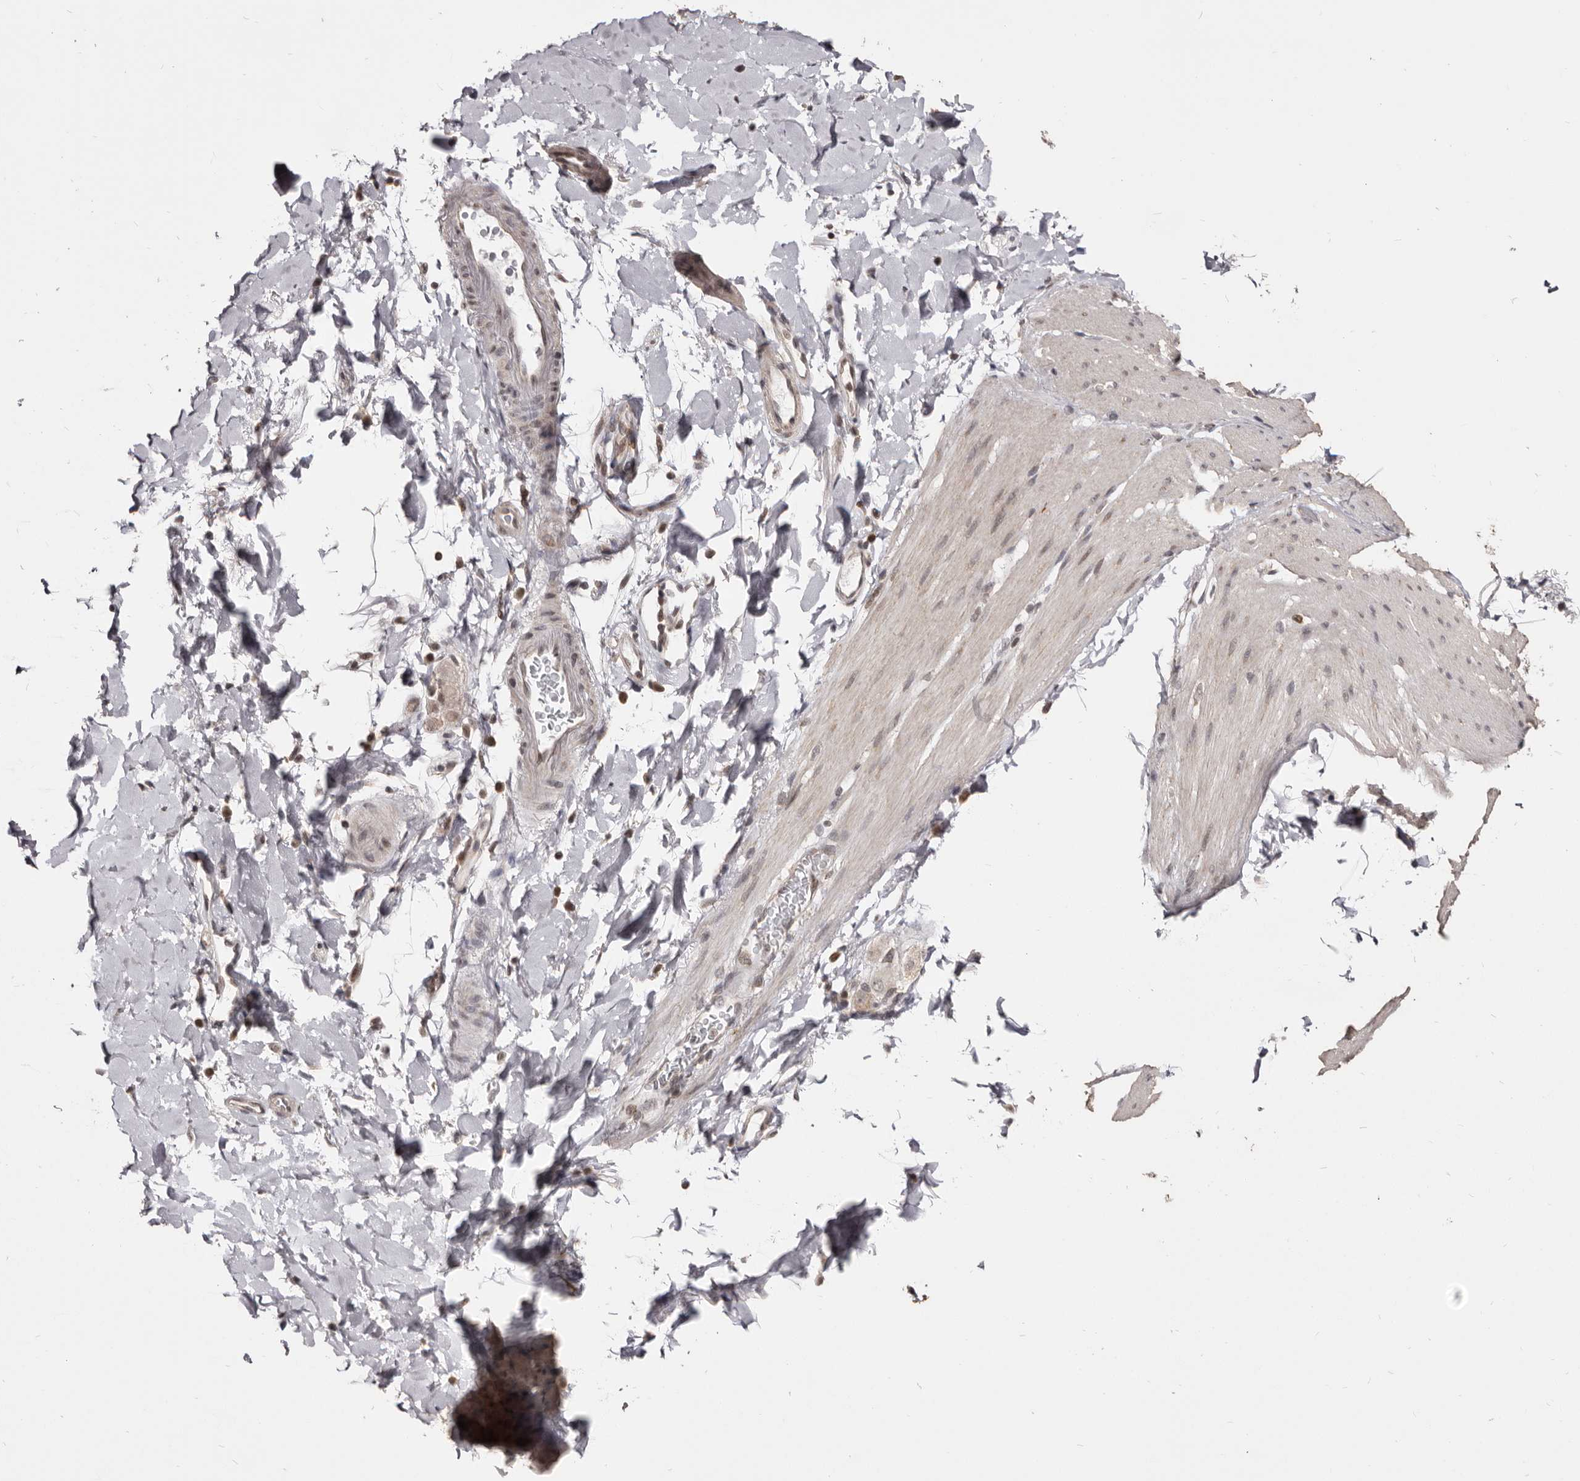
{"staining": {"intensity": "negative", "quantity": "none", "location": "none"}, "tissue": "smooth muscle", "cell_type": "Smooth muscle cells", "image_type": "normal", "snomed": [{"axis": "morphology", "description": "Normal tissue, NOS"}, {"axis": "topography", "description": "Smooth muscle"}, {"axis": "topography", "description": "Small intestine"}], "caption": "This is an IHC micrograph of unremarkable smooth muscle. There is no staining in smooth muscle cells.", "gene": "THUMPD1", "patient": {"sex": "female", "age": 84}}